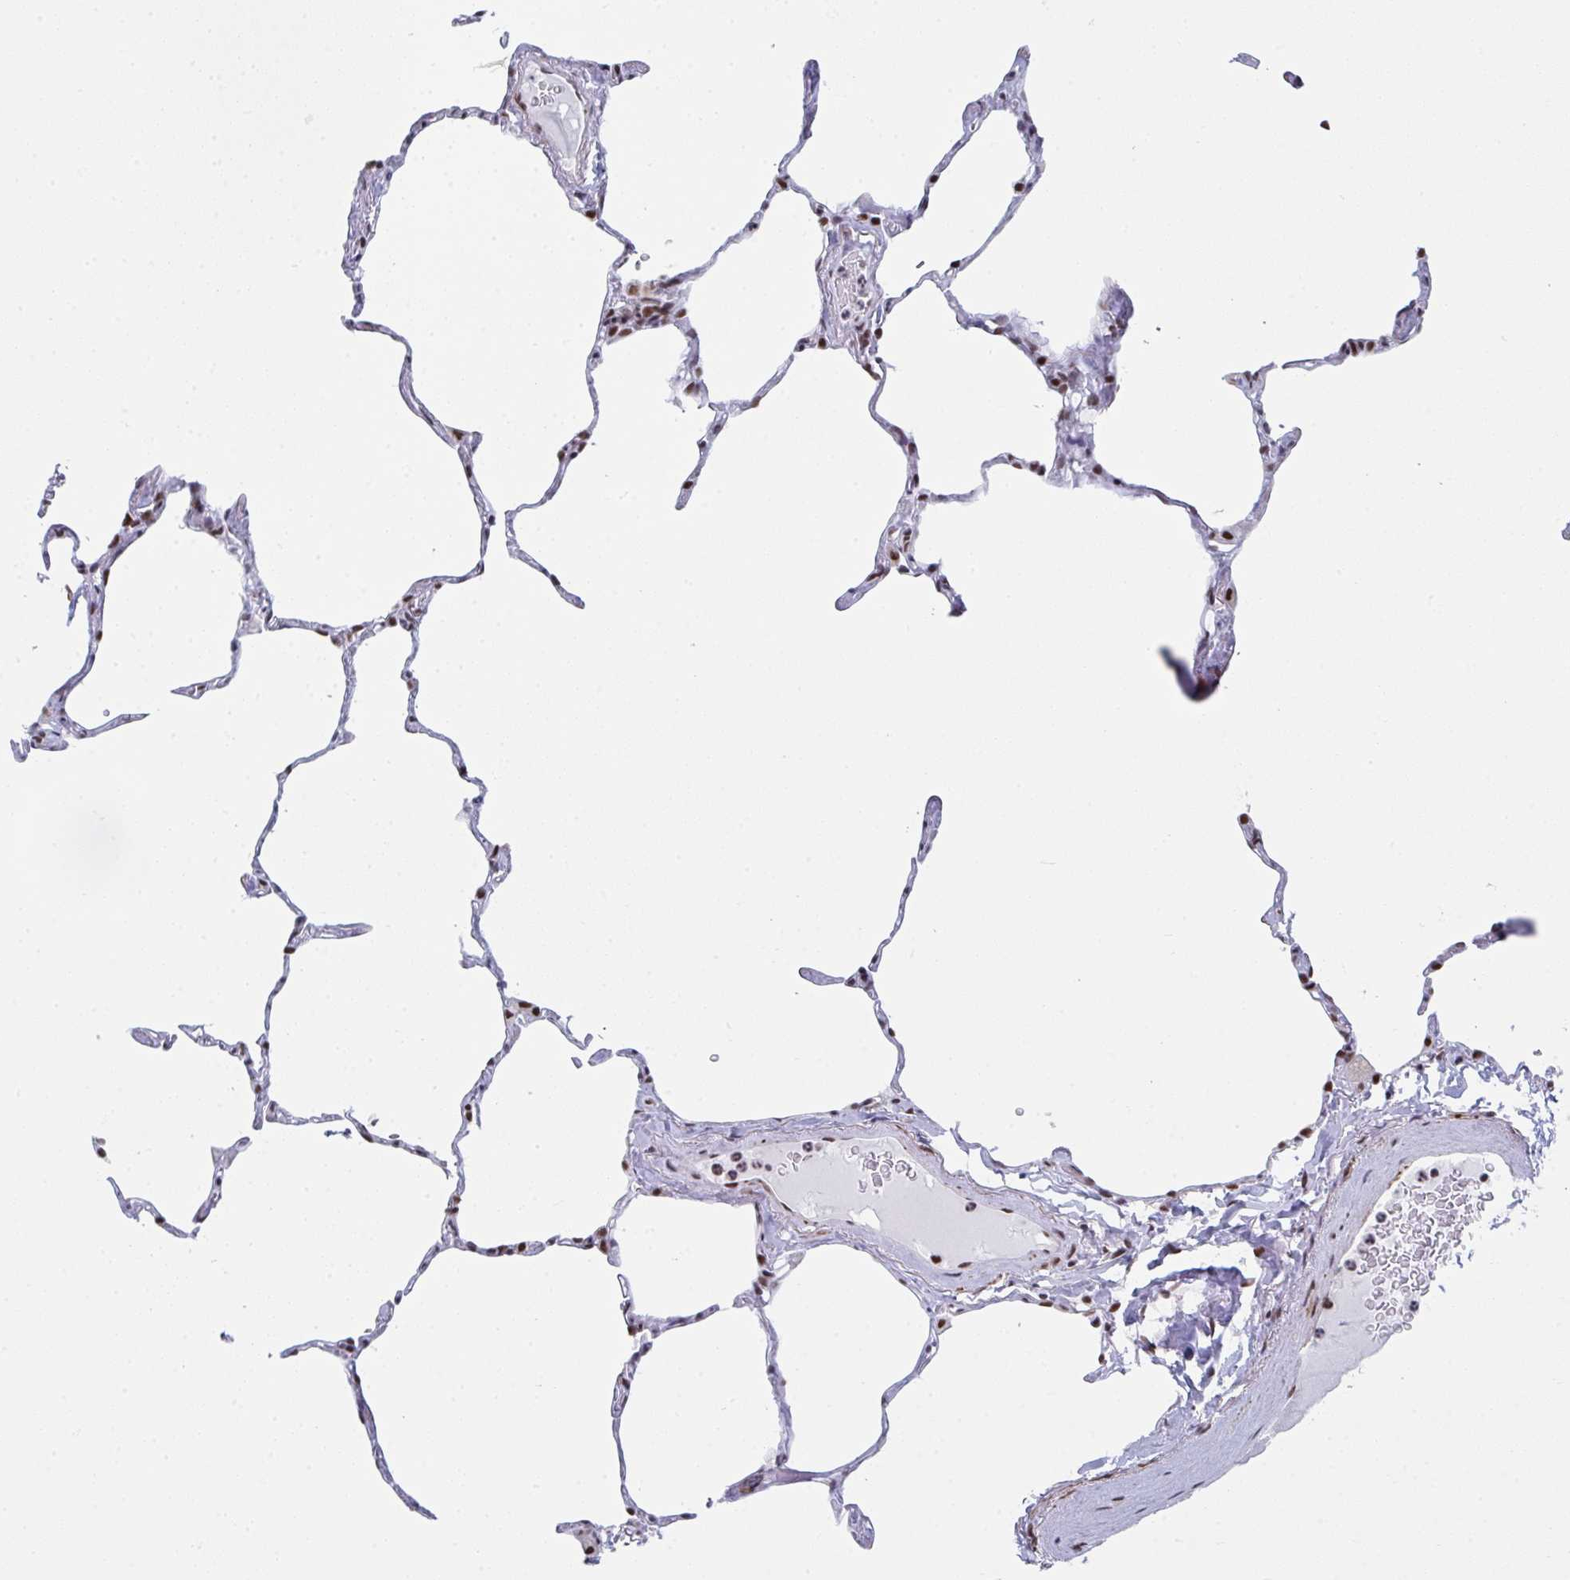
{"staining": {"intensity": "moderate", "quantity": "25%-75%", "location": "nuclear"}, "tissue": "lung", "cell_type": "Alveolar cells", "image_type": "normal", "snomed": [{"axis": "morphology", "description": "Normal tissue, NOS"}, {"axis": "topography", "description": "Lung"}], "caption": "A brown stain highlights moderate nuclear expression of a protein in alveolar cells of benign lung. Using DAB (brown) and hematoxylin (blue) stains, captured at high magnification using brightfield microscopy.", "gene": "SNRNP70", "patient": {"sex": "male", "age": 65}}